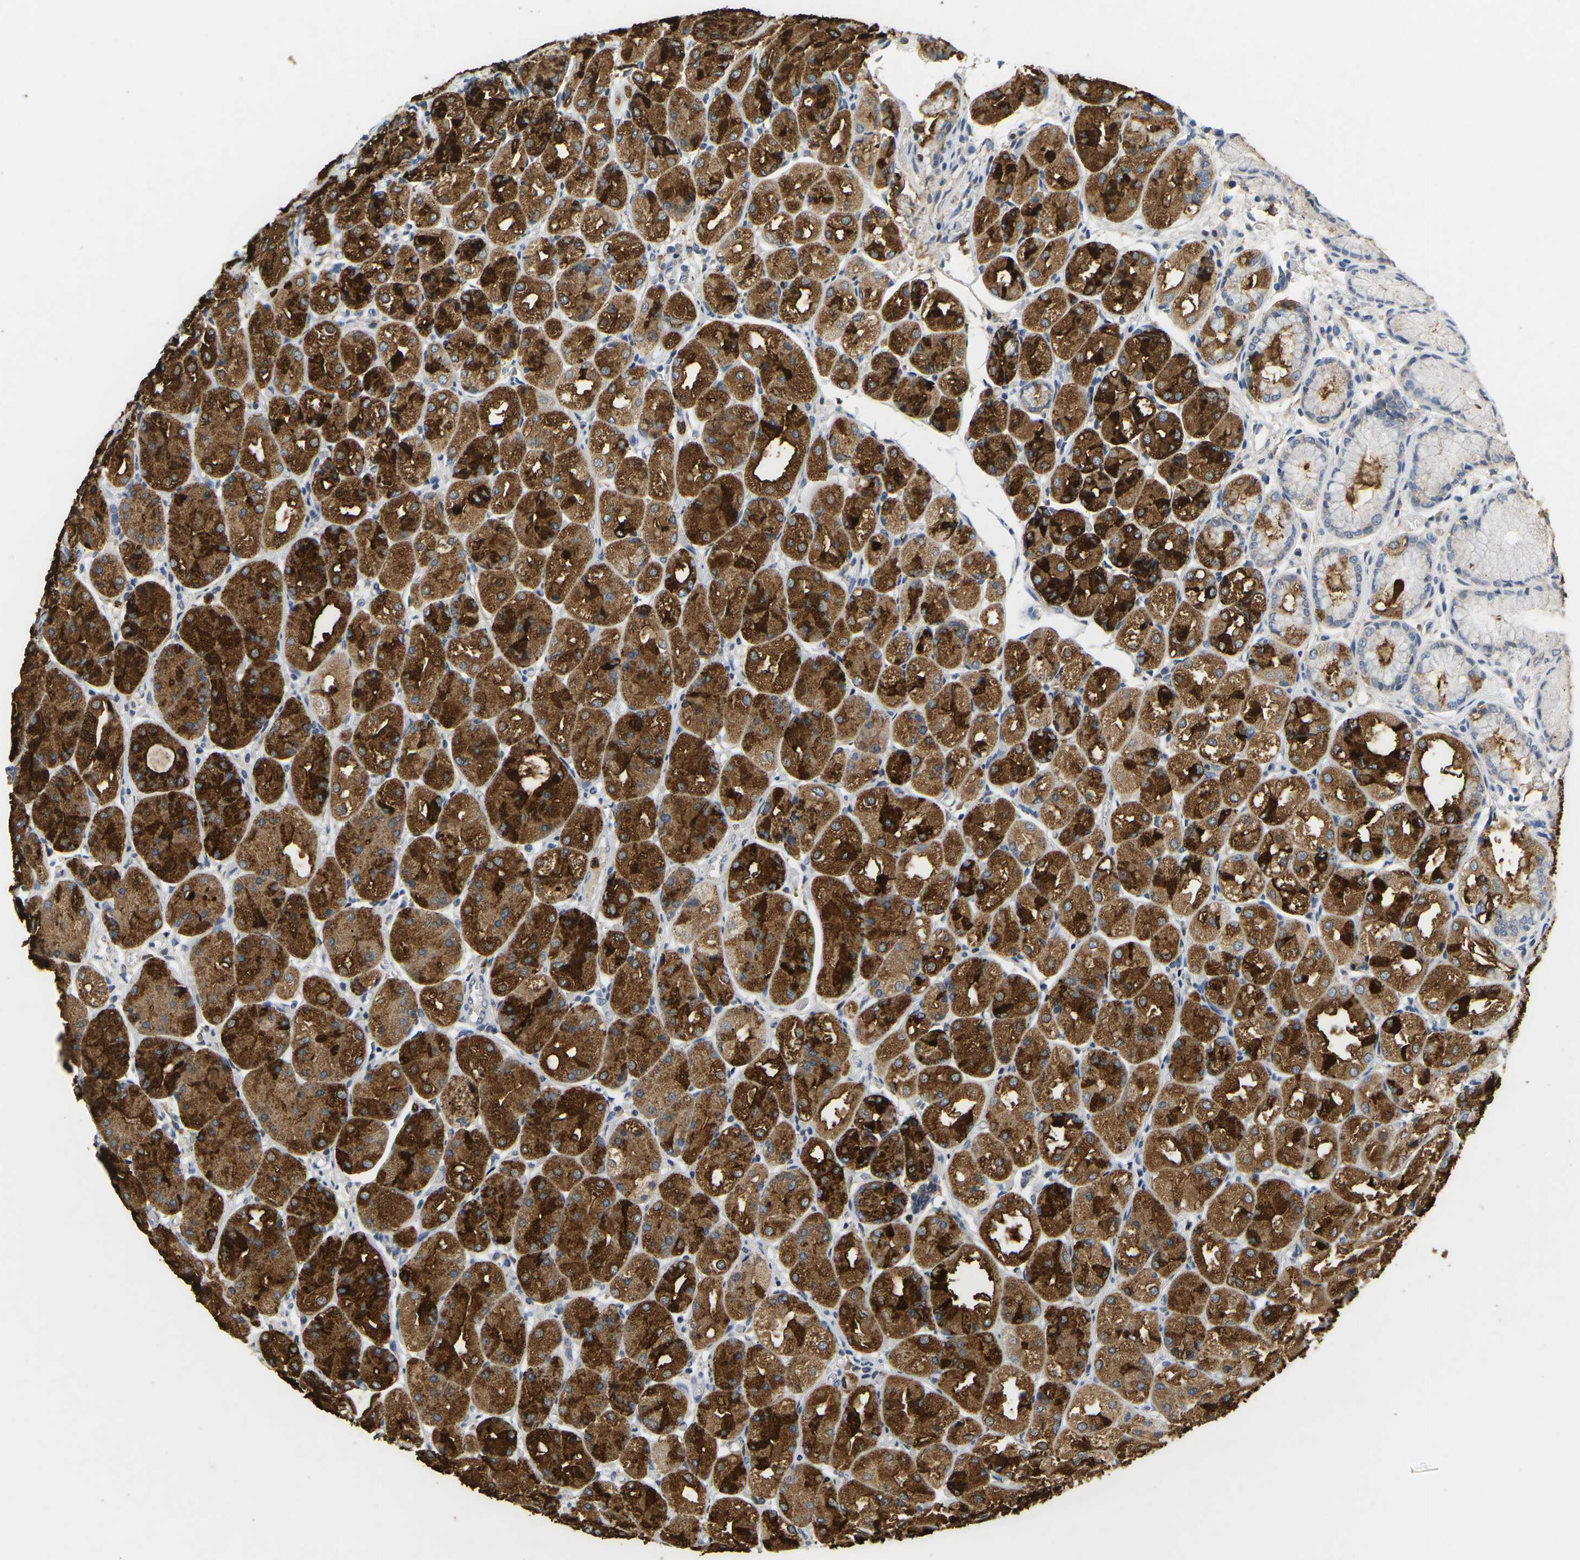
{"staining": {"intensity": "strong", "quantity": ">75%", "location": "cytoplasmic/membranous"}, "tissue": "stomach", "cell_type": "Glandular cells", "image_type": "normal", "snomed": [{"axis": "morphology", "description": "Normal tissue, NOS"}, {"axis": "topography", "description": "Stomach, upper"}], "caption": "Immunohistochemistry (IHC) photomicrograph of benign stomach: human stomach stained using immunohistochemistry exhibits high levels of strong protein expression localized specifically in the cytoplasmic/membranous of glandular cells, appearing as a cytoplasmic/membranous brown color.", "gene": "ADM", "patient": {"sex": "male", "age": 72}}